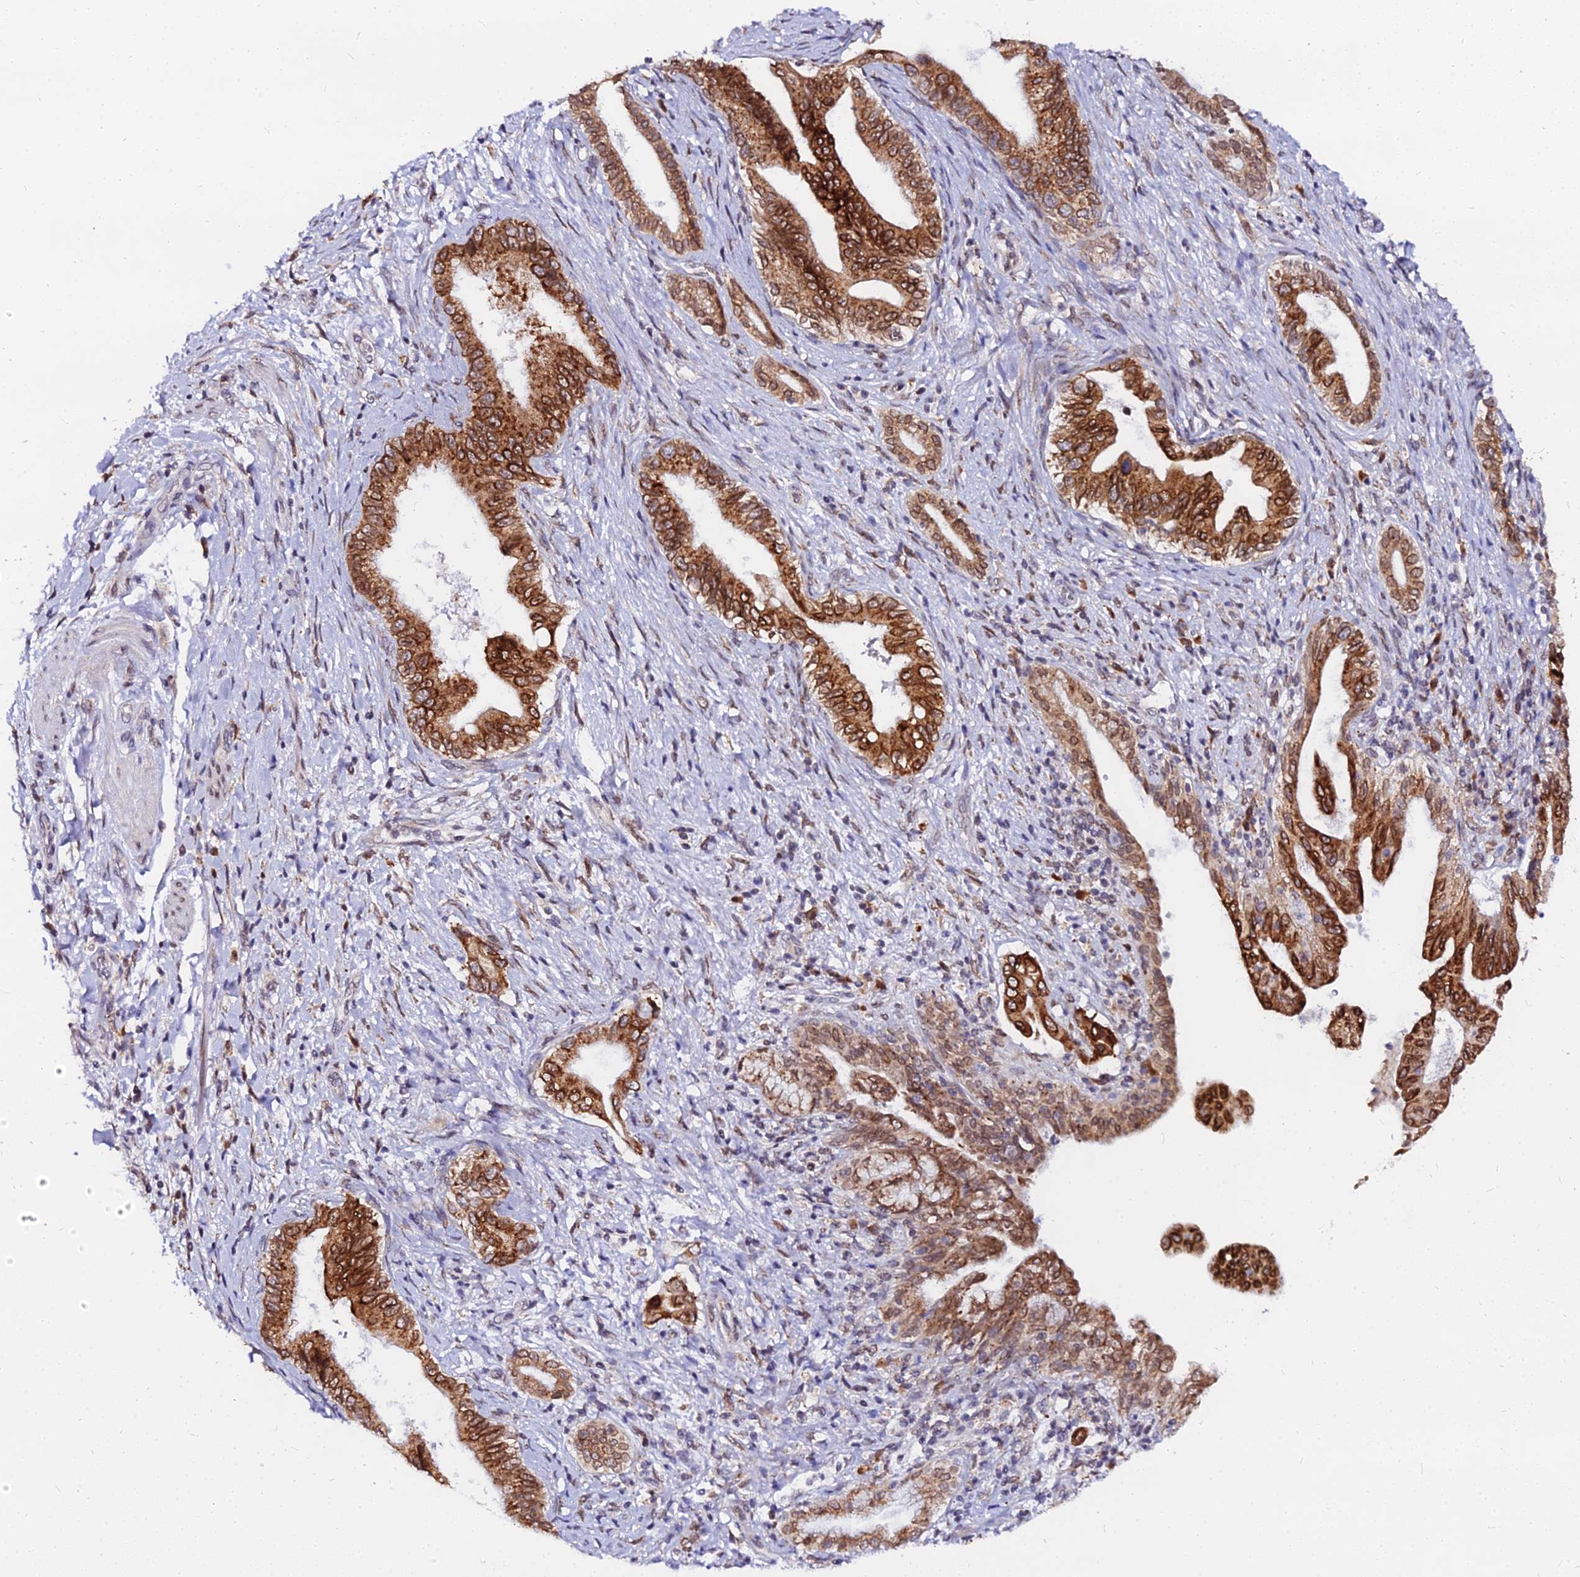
{"staining": {"intensity": "strong", "quantity": ">75%", "location": "cytoplasmic/membranous"}, "tissue": "pancreatic cancer", "cell_type": "Tumor cells", "image_type": "cancer", "snomed": [{"axis": "morphology", "description": "Adenocarcinoma, NOS"}, {"axis": "topography", "description": "Pancreas"}], "caption": "Immunohistochemical staining of pancreatic adenocarcinoma demonstrates strong cytoplasmic/membranous protein staining in approximately >75% of tumor cells.", "gene": "RNF121", "patient": {"sex": "female", "age": 55}}